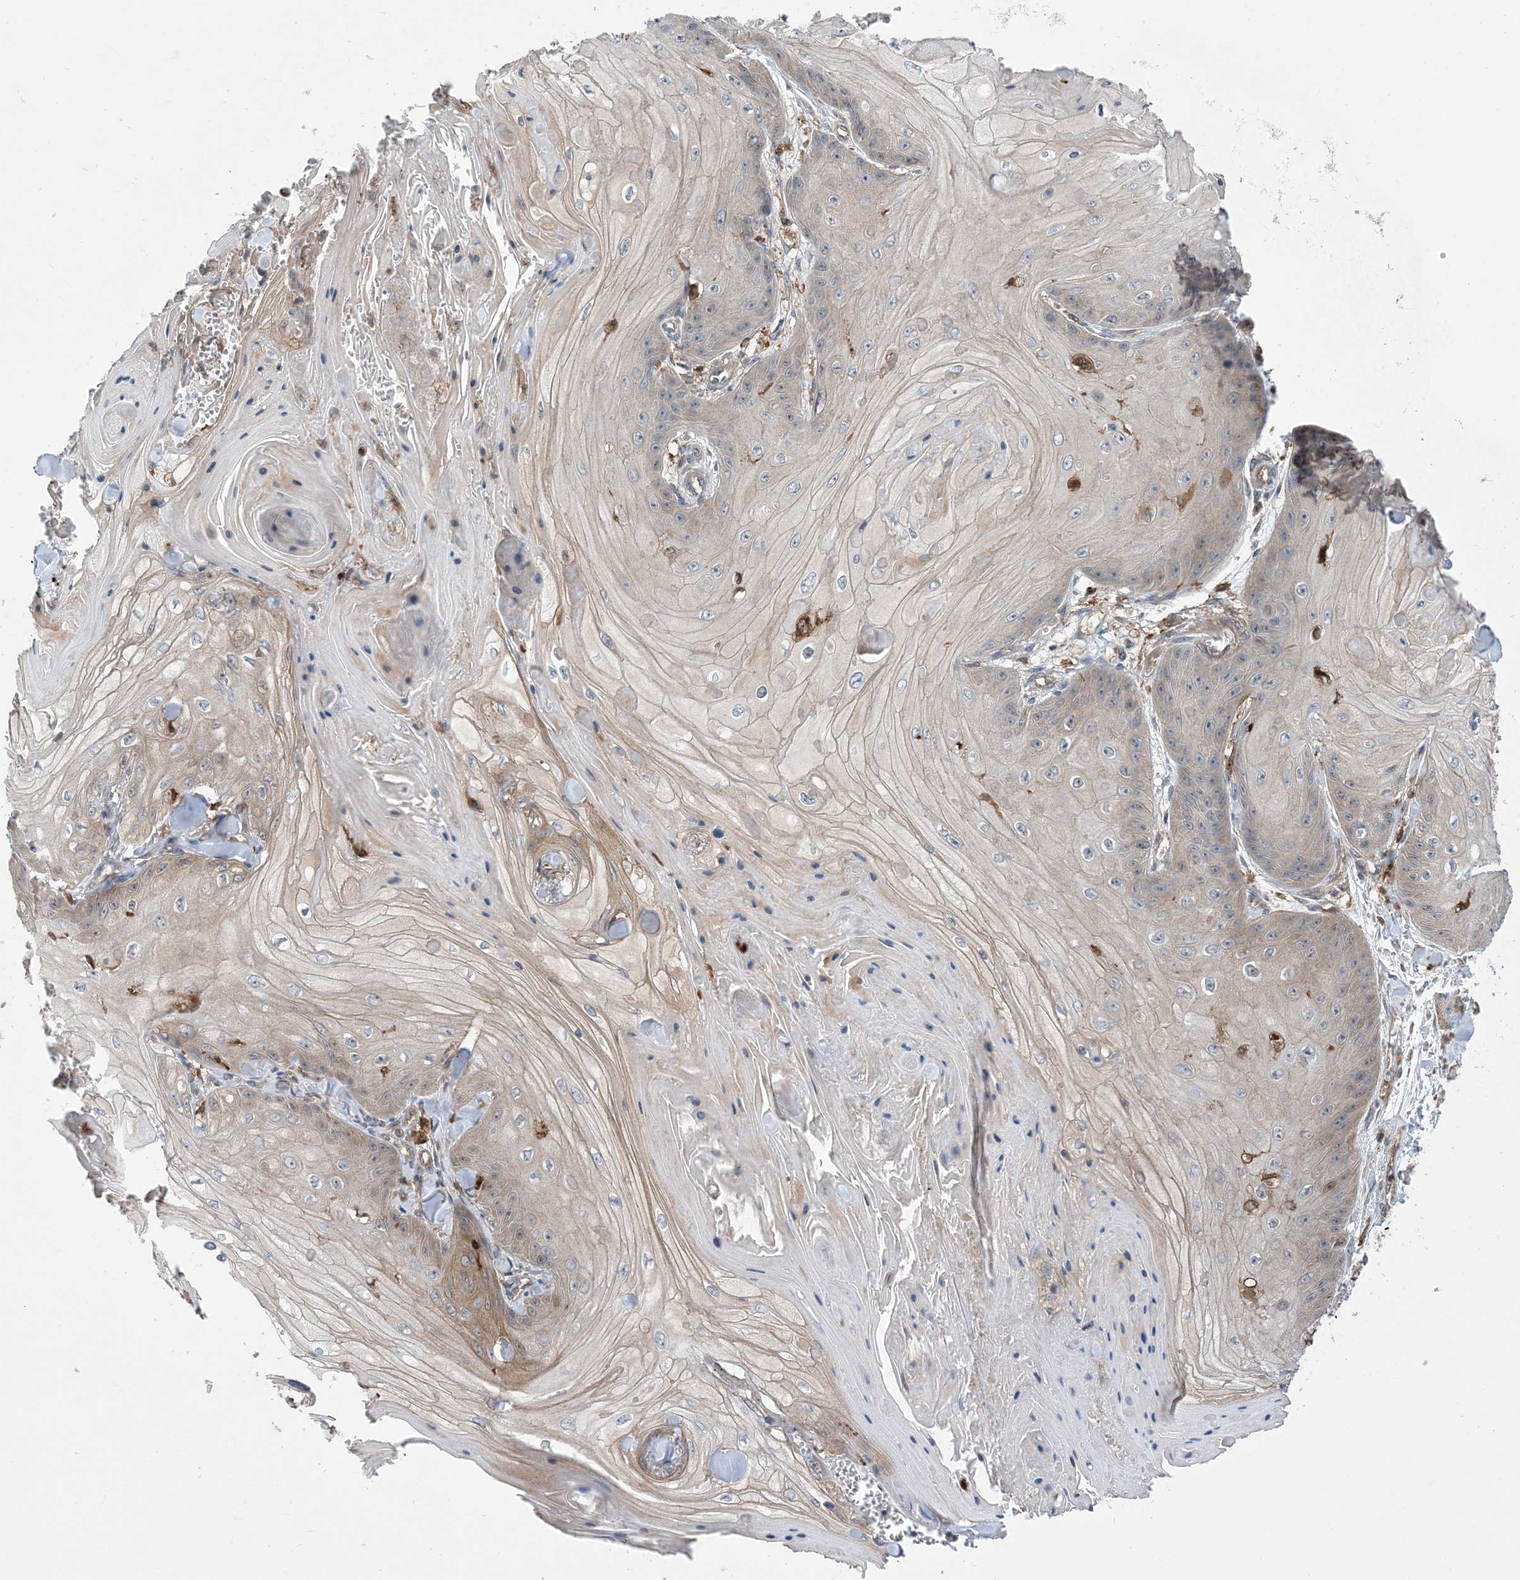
{"staining": {"intensity": "weak", "quantity": "25%-75%", "location": "cytoplasmic/membranous"}, "tissue": "skin cancer", "cell_type": "Tumor cells", "image_type": "cancer", "snomed": [{"axis": "morphology", "description": "Squamous cell carcinoma, NOS"}, {"axis": "topography", "description": "Skin"}], "caption": "Human skin squamous cell carcinoma stained with a protein marker demonstrates weak staining in tumor cells.", "gene": "HS1BP3", "patient": {"sex": "male", "age": 74}}